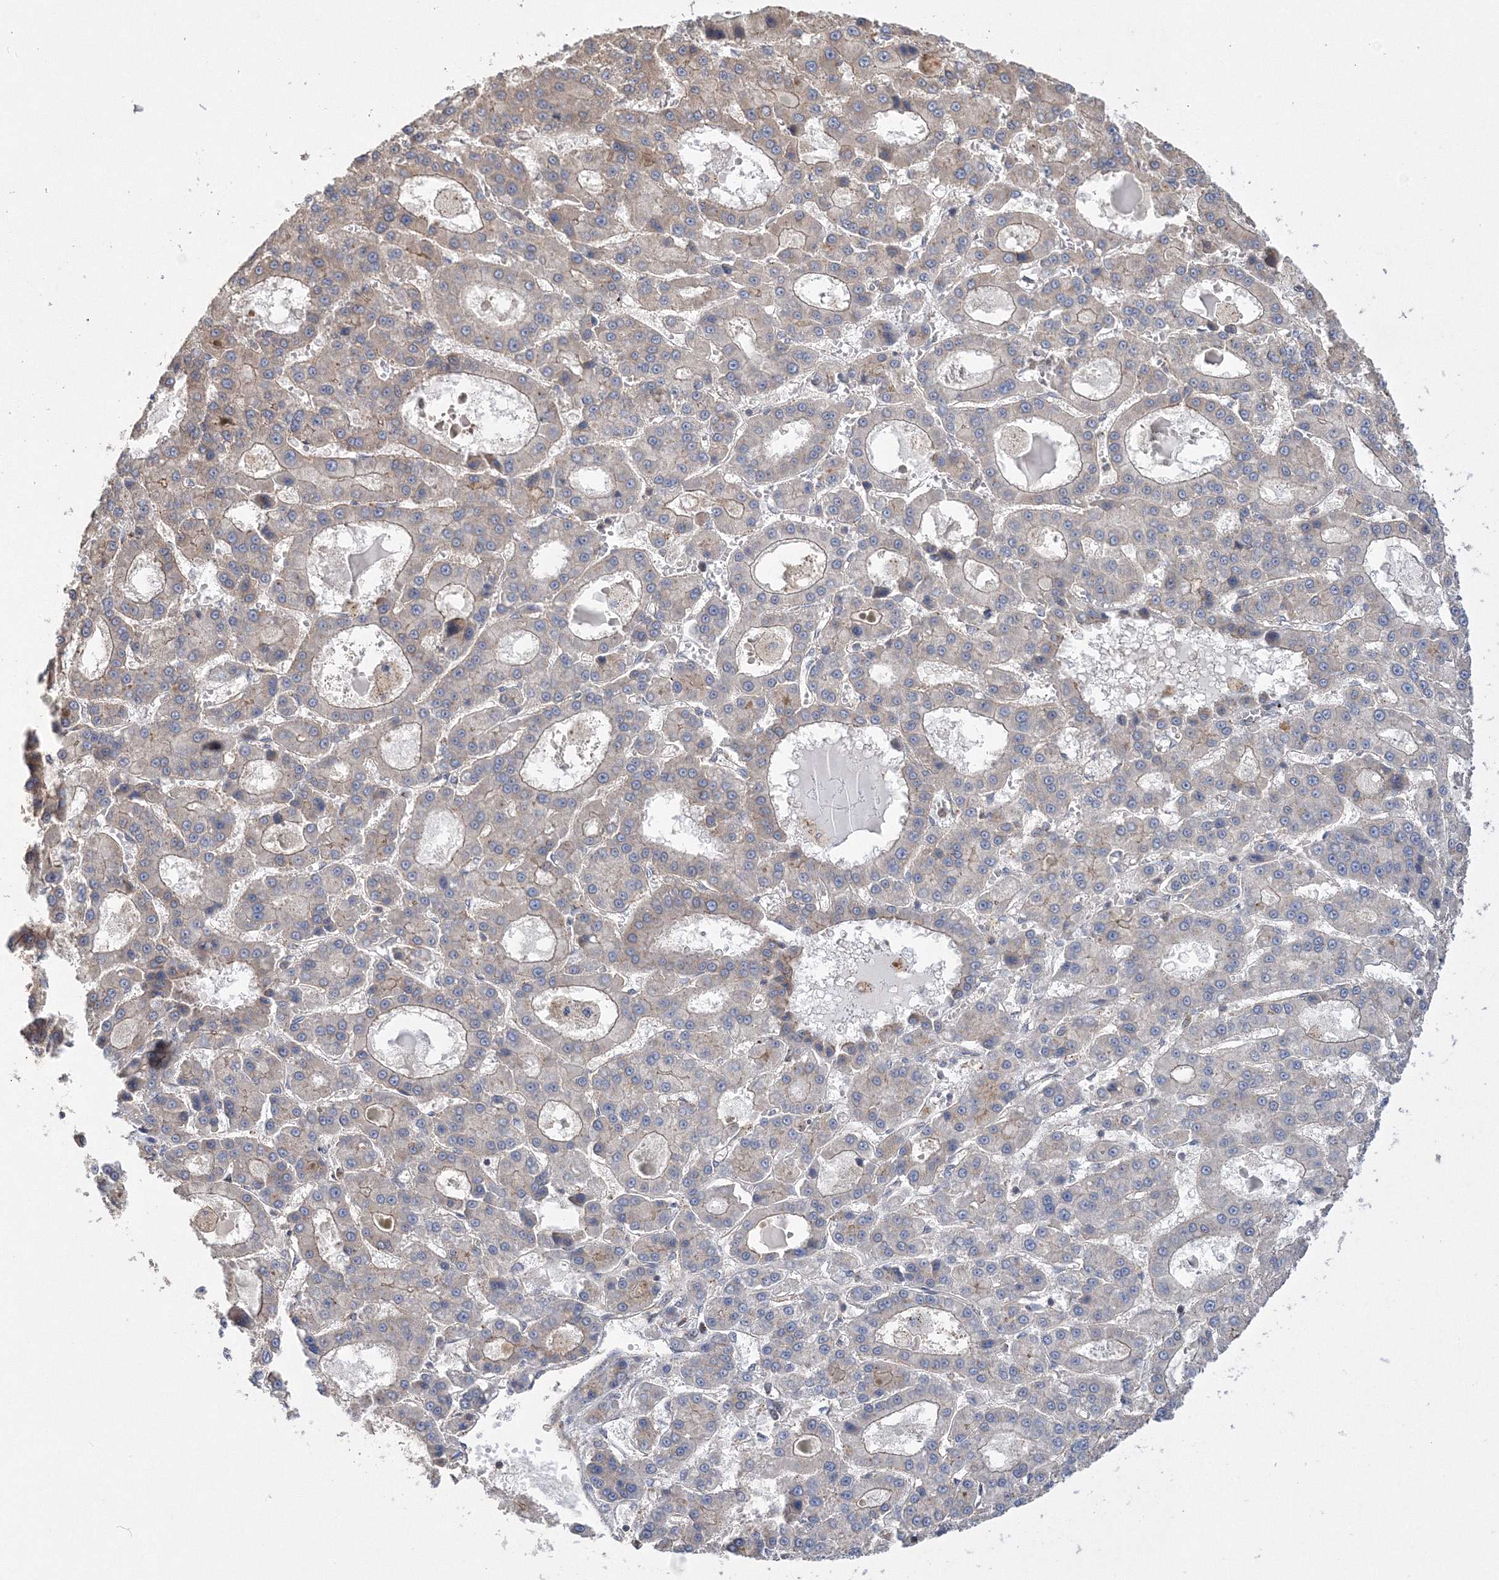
{"staining": {"intensity": "weak", "quantity": "<25%", "location": "cytoplasmic/membranous"}, "tissue": "liver cancer", "cell_type": "Tumor cells", "image_type": "cancer", "snomed": [{"axis": "morphology", "description": "Carcinoma, Hepatocellular, NOS"}, {"axis": "topography", "description": "Liver"}], "caption": "Immunohistochemistry (IHC) of human liver cancer reveals no positivity in tumor cells.", "gene": "AASDH", "patient": {"sex": "male", "age": 70}}